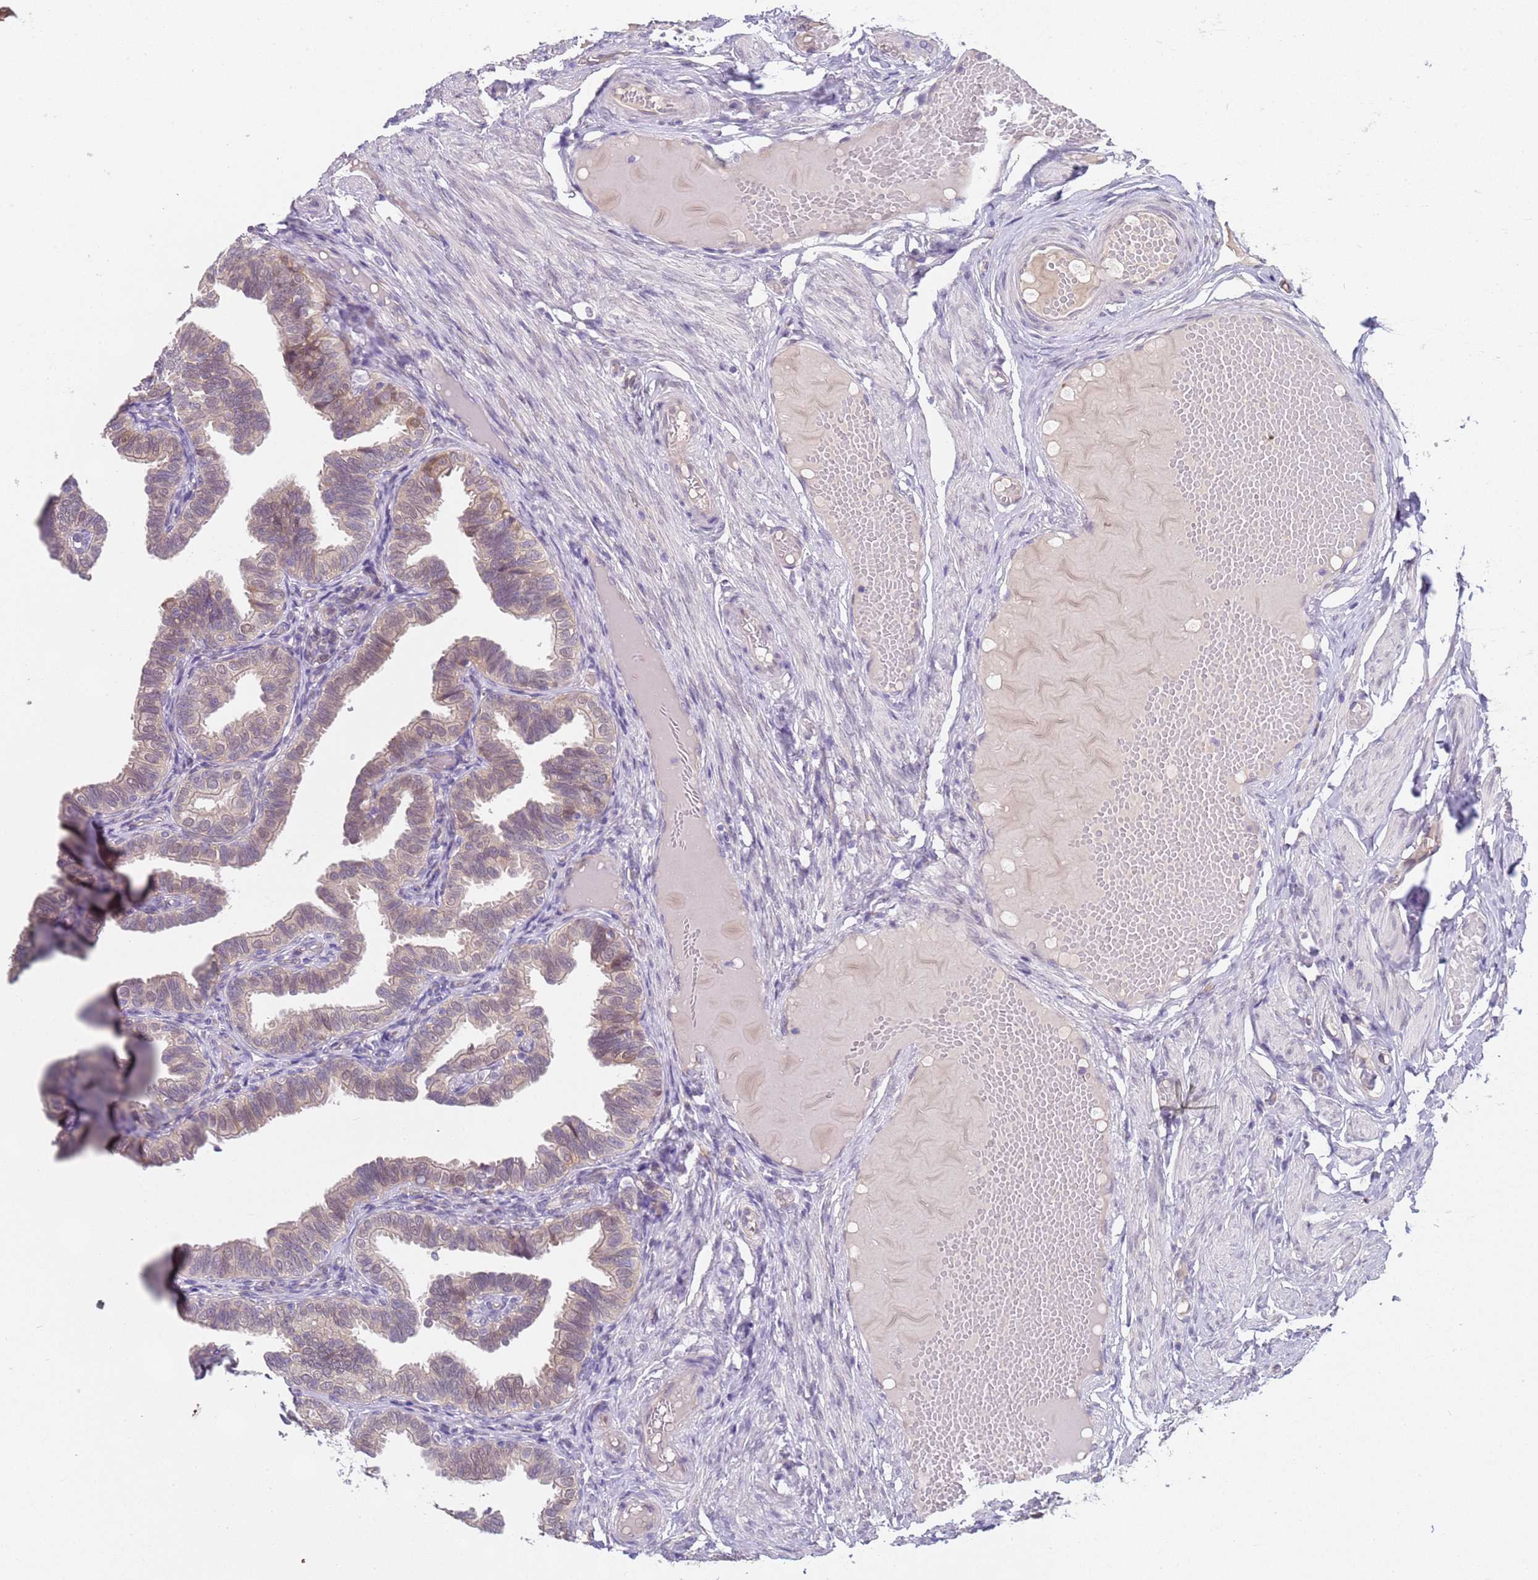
{"staining": {"intensity": "weak", "quantity": "25%-75%", "location": "cytoplasmic/membranous"}, "tissue": "fallopian tube", "cell_type": "Glandular cells", "image_type": "normal", "snomed": [{"axis": "morphology", "description": "Normal tissue, NOS"}, {"axis": "topography", "description": "Fallopian tube"}], "caption": "An IHC image of benign tissue is shown. Protein staining in brown highlights weak cytoplasmic/membranous positivity in fallopian tube within glandular cells.", "gene": "TRMT10A", "patient": {"sex": "female", "age": 39}}